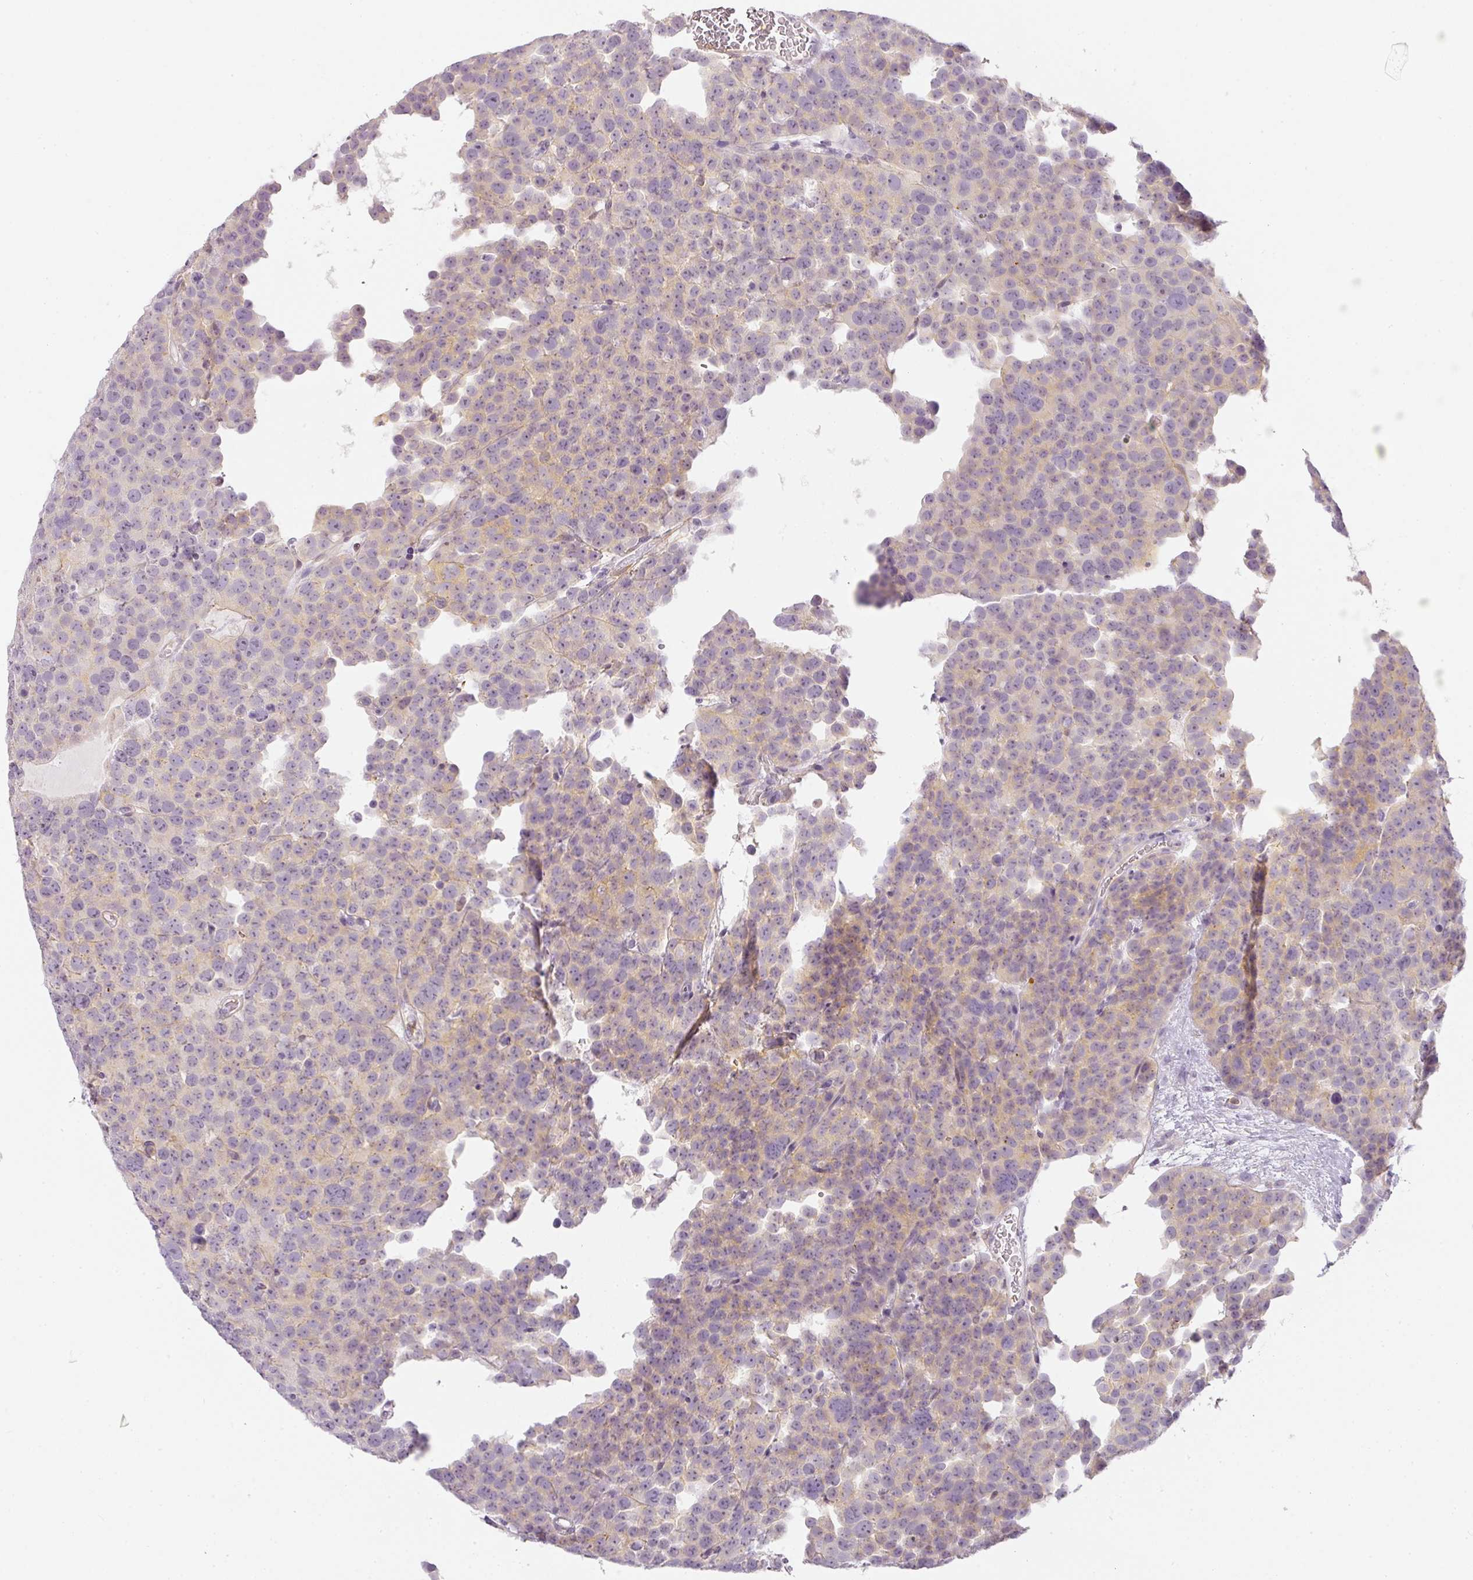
{"staining": {"intensity": "weak", "quantity": "<25%", "location": "cytoplasmic/membranous"}, "tissue": "testis cancer", "cell_type": "Tumor cells", "image_type": "cancer", "snomed": [{"axis": "morphology", "description": "Seminoma, NOS"}, {"axis": "topography", "description": "Testis"}], "caption": "There is no significant expression in tumor cells of testis cancer.", "gene": "TMEM42", "patient": {"sex": "male", "age": 71}}